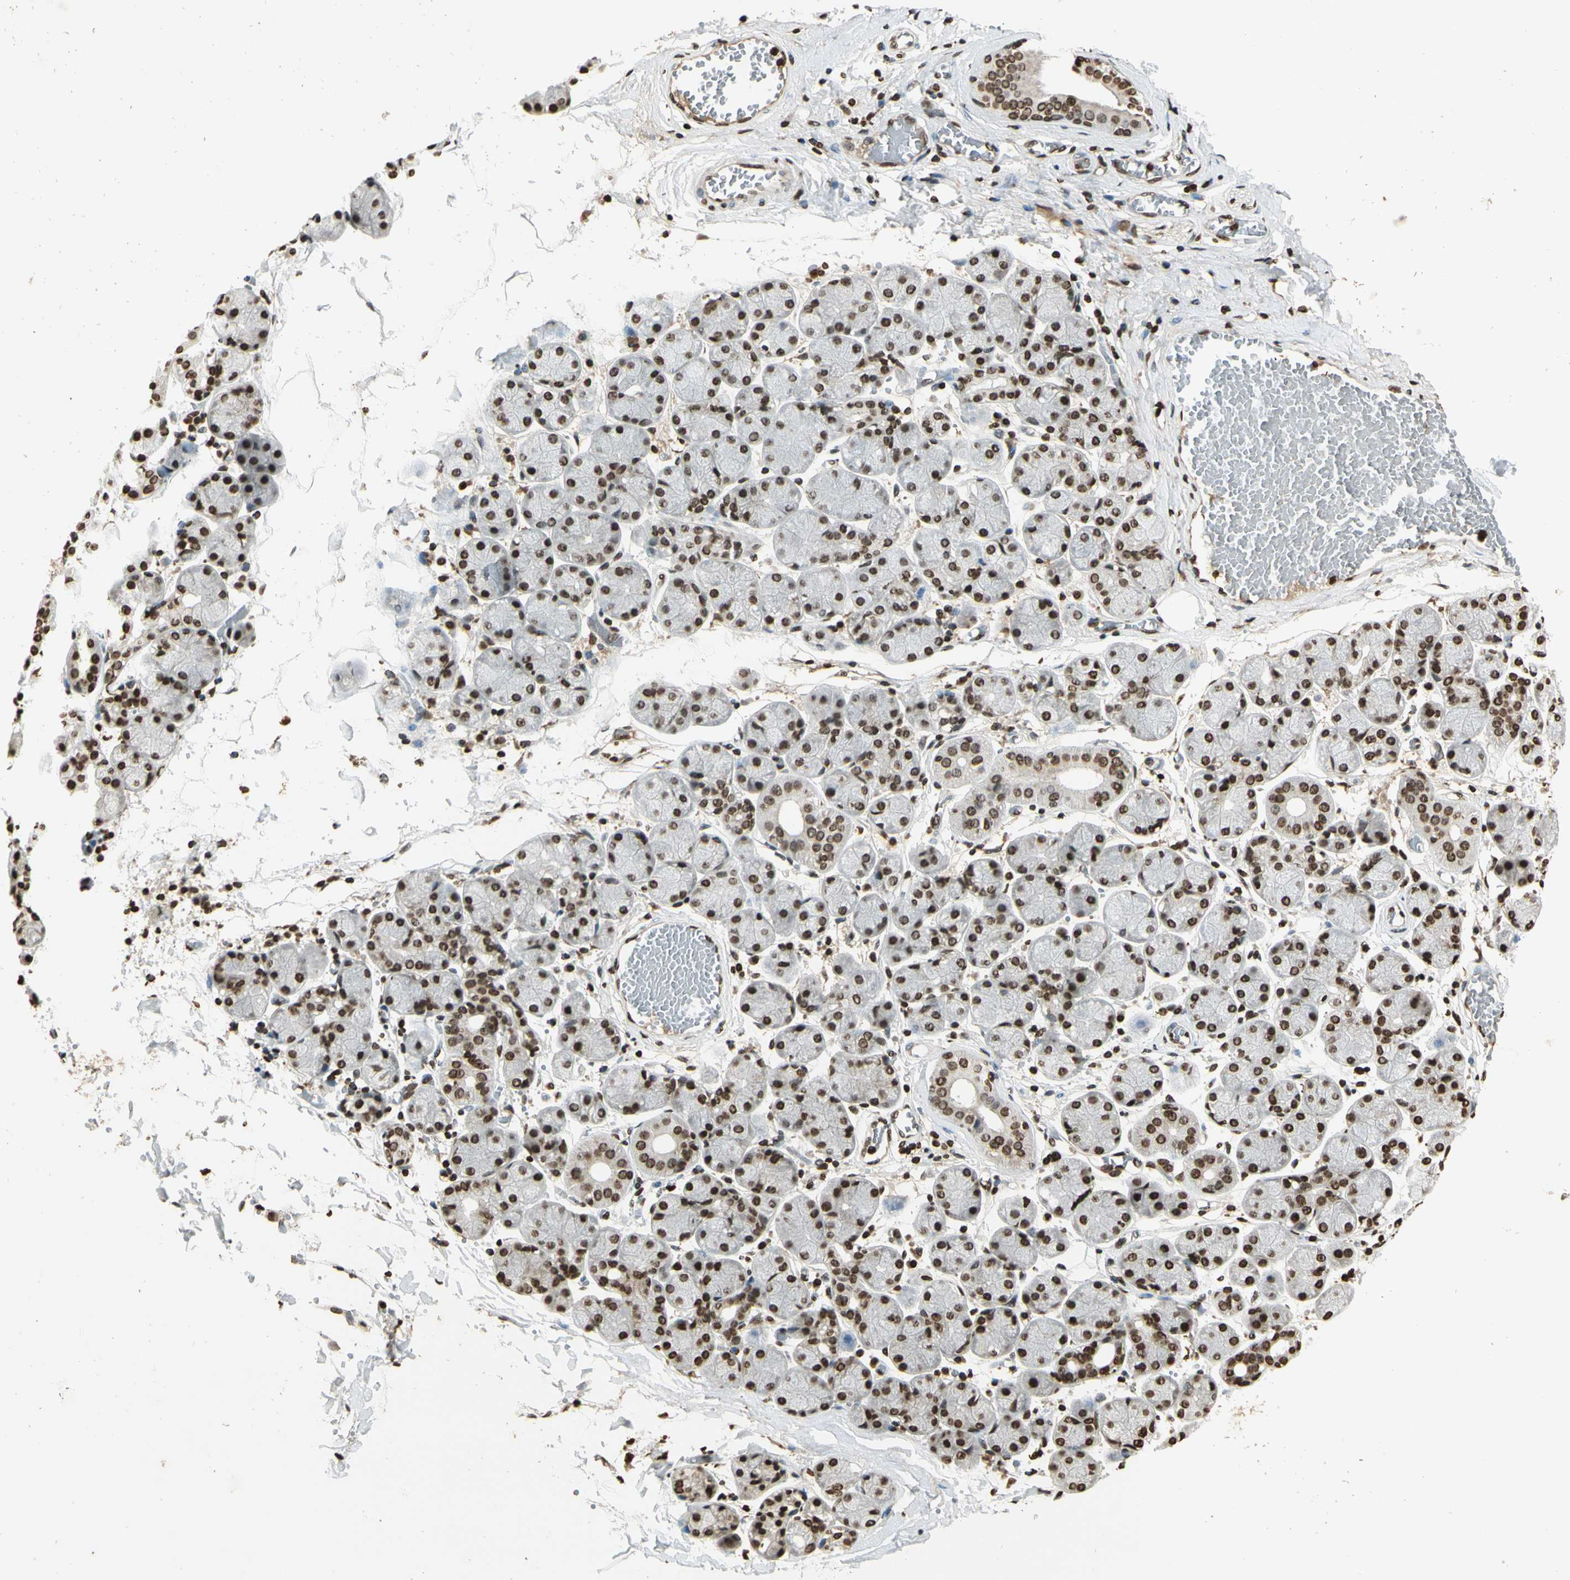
{"staining": {"intensity": "strong", "quantity": "25%-75%", "location": "nuclear"}, "tissue": "salivary gland", "cell_type": "Glandular cells", "image_type": "normal", "snomed": [{"axis": "morphology", "description": "Normal tissue, NOS"}, {"axis": "topography", "description": "Salivary gland"}], "caption": "Immunohistochemistry (DAB) staining of unremarkable salivary gland exhibits strong nuclear protein expression in approximately 25%-75% of glandular cells. Nuclei are stained in blue.", "gene": "RORA", "patient": {"sex": "female", "age": 24}}